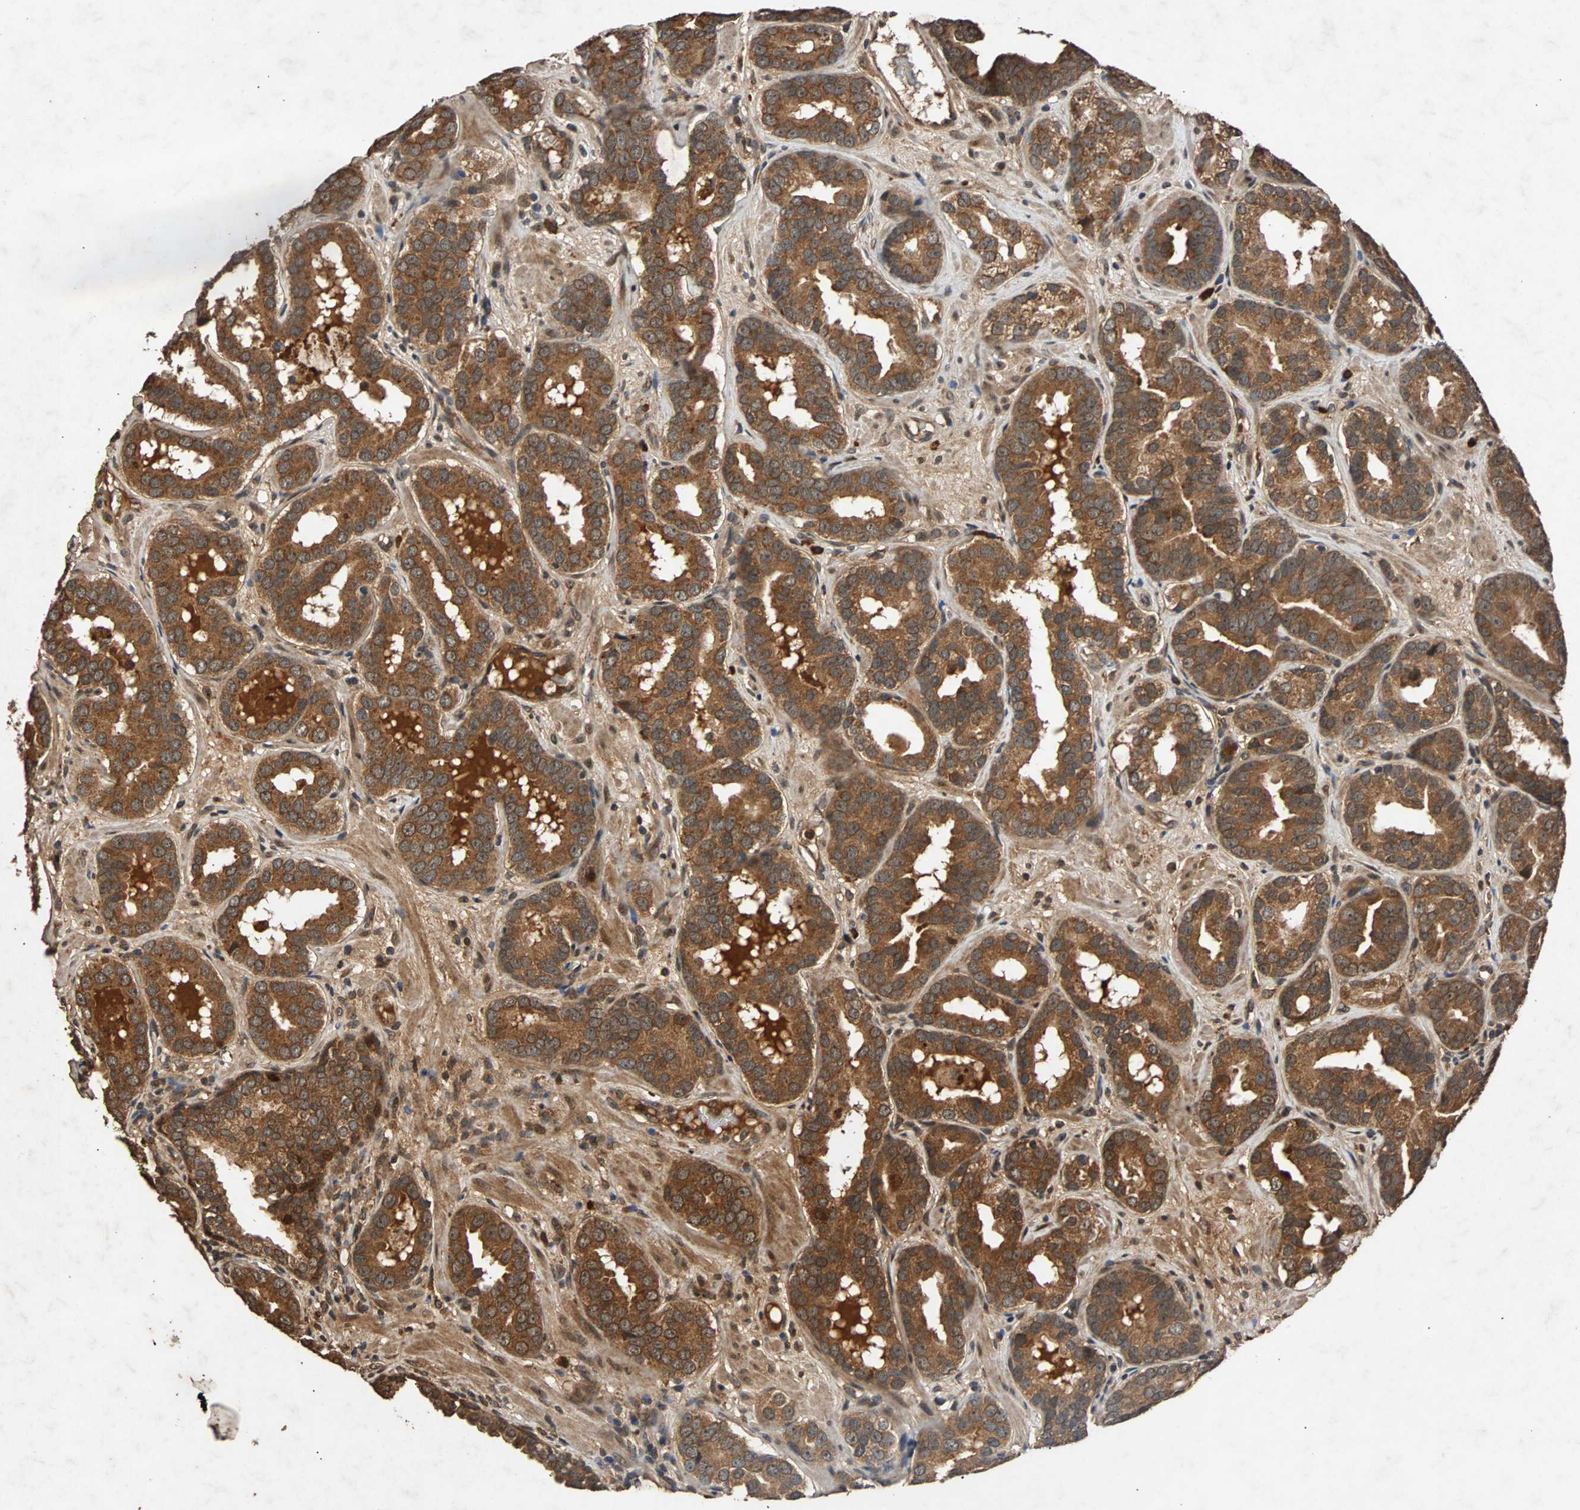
{"staining": {"intensity": "strong", "quantity": ">75%", "location": "cytoplasmic/membranous"}, "tissue": "prostate cancer", "cell_type": "Tumor cells", "image_type": "cancer", "snomed": [{"axis": "morphology", "description": "Adenocarcinoma, Low grade"}, {"axis": "topography", "description": "Prostate"}], "caption": "This is an image of IHC staining of prostate cancer, which shows strong positivity in the cytoplasmic/membranous of tumor cells.", "gene": "USP31", "patient": {"sex": "male", "age": 59}}